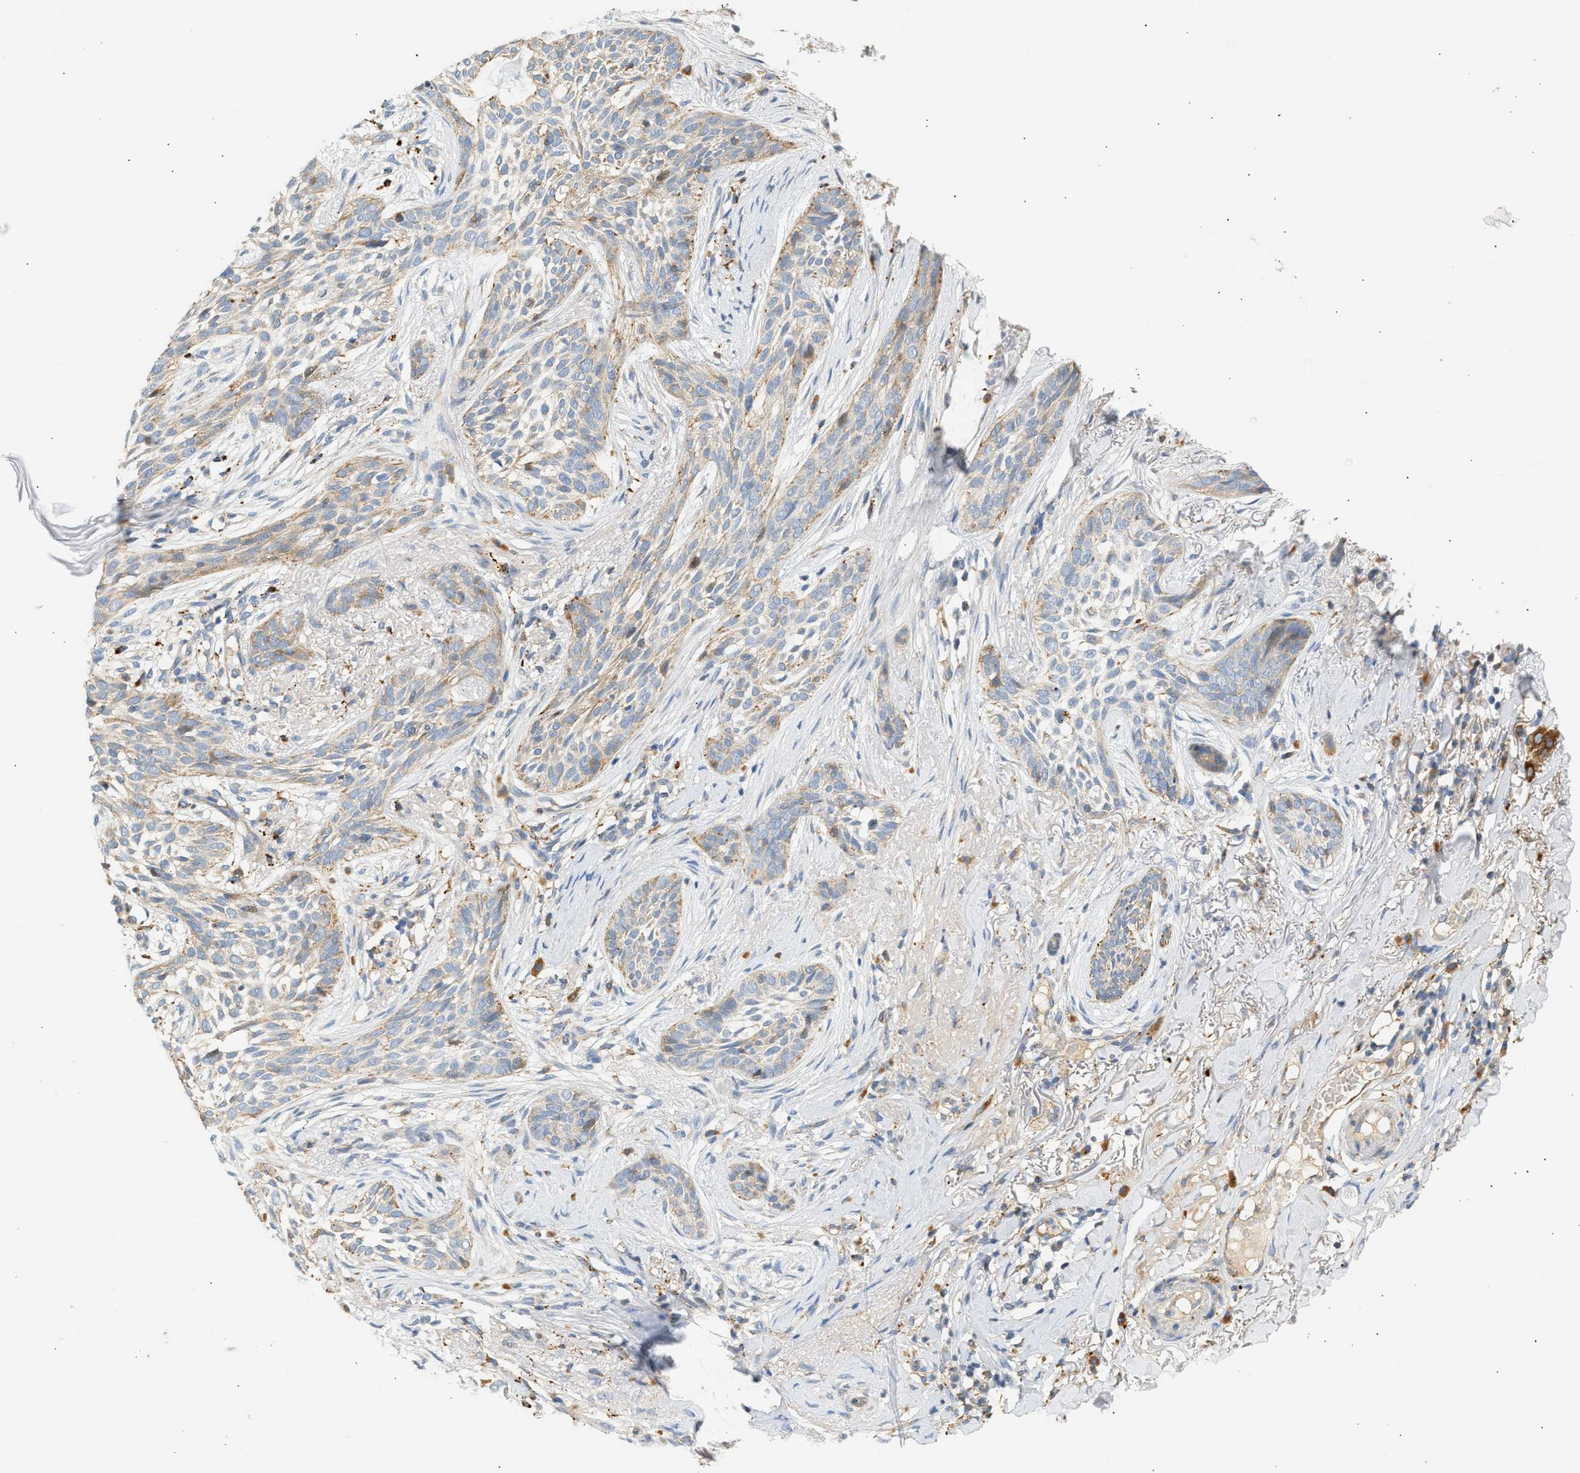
{"staining": {"intensity": "weak", "quantity": ">75%", "location": "cytoplasmic/membranous"}, "tissue": "skin cancer", "cell_type": "Tumor cells", "image_type": "cancer", "snomed": [{"axis": "morphology", "description": "Basal cell carcinoma"}, {"axis": "topography", "description": "Skin"}], "caption": "The photomicrograph reveals immunohistochemical staining of skin cancer. There is weak cytoplasmic/membranous positivity is identified in about >75% of tumor cells.", "gene": "ENTHD1", "patient": {"sex": "female", "age": 88}}